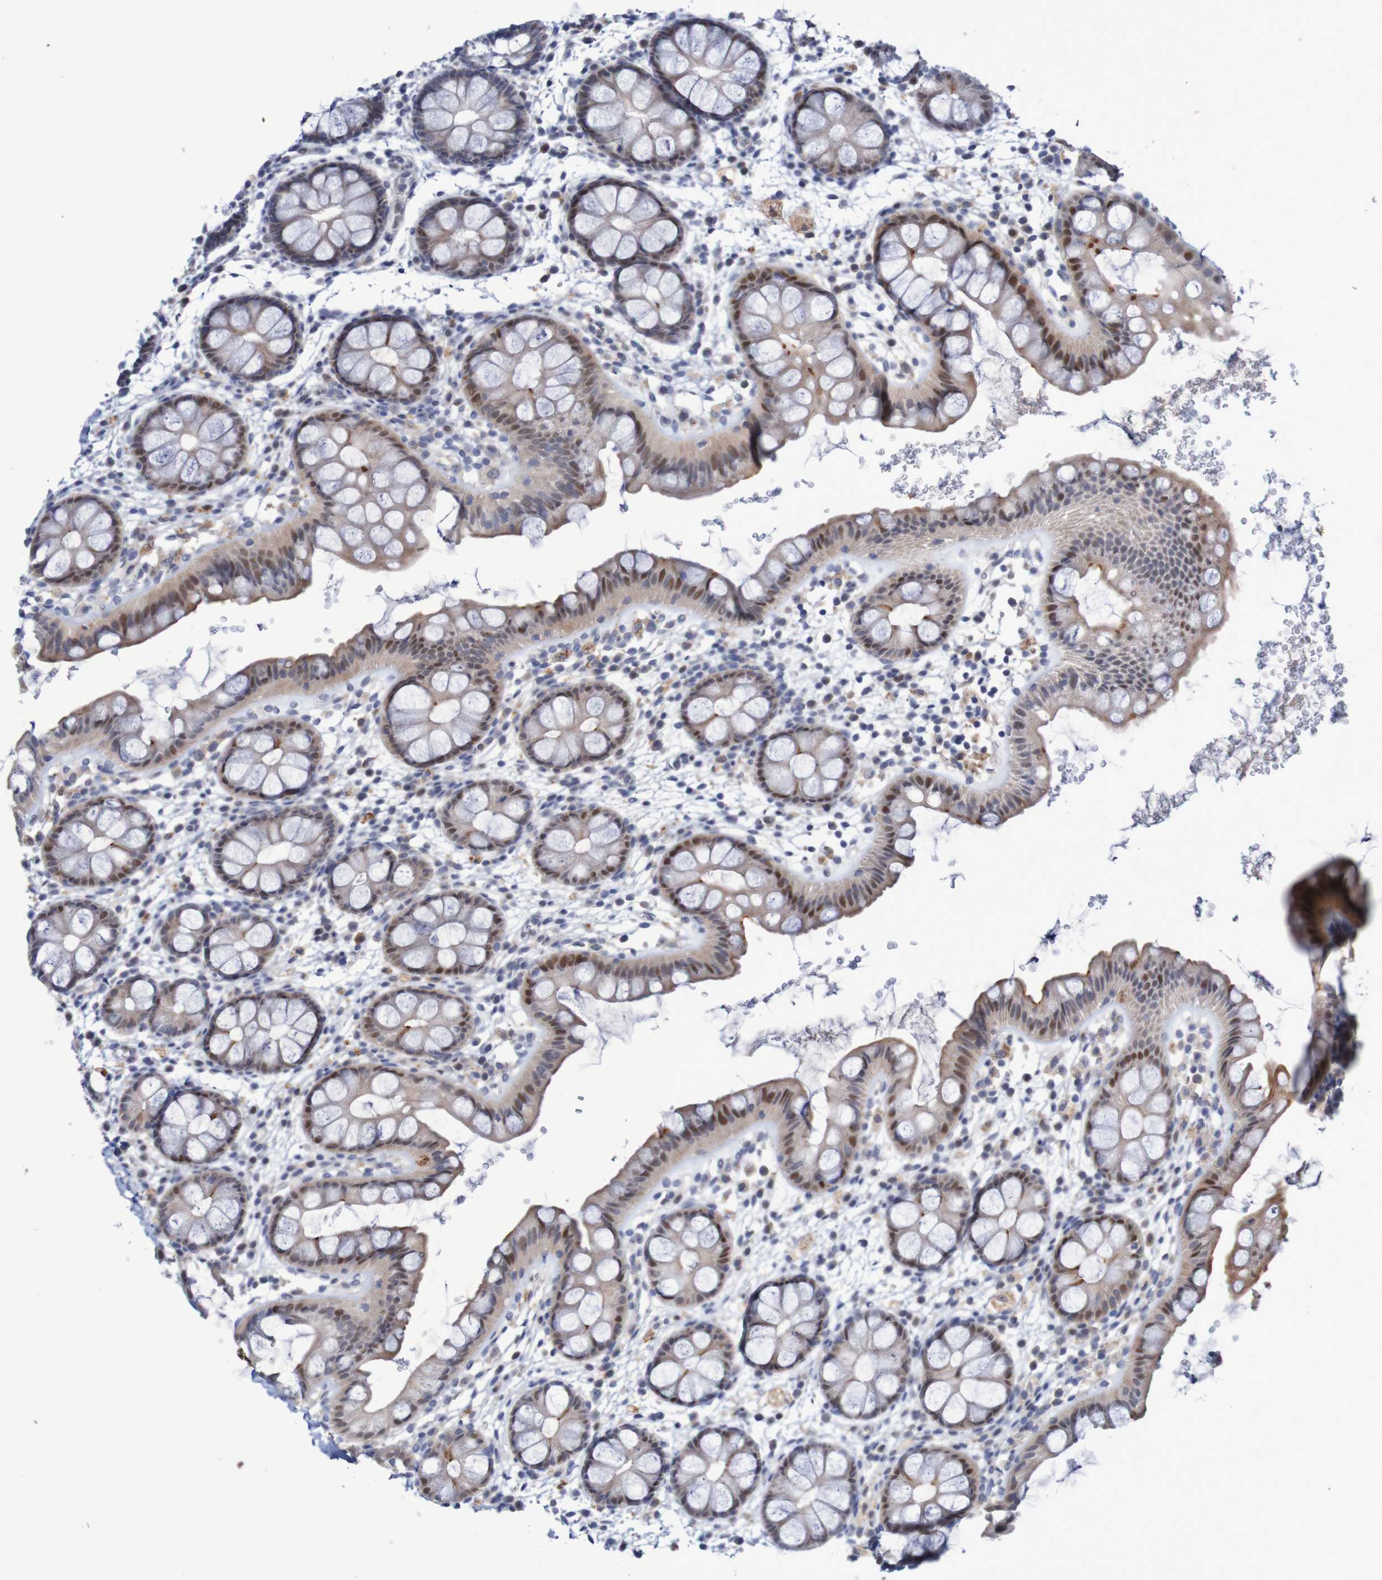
{"staining": {"intensity": "moderate", "quantity": "25%-75%", "location": "cytoplasmic/membranous,nuclear"}, "tissue": "rectum", "cell_type": "Glandular cells", "image_type": "normal", "snomed": [{"axis": "morphology", "description": "Normal tissue, NOS"}, {"axis": "topography", "description": "Rectum"}], "caption": "This image reveals benign rectum stained with immunohistochemistry to label a protein in brown. The cytoplasmic/membranous,nuclear of glandular cells show moderate positivity for the protein. Nuclei are counter-stained blue.", "gene": "FBP1", "patient": {"sex": "female", "age": 24}}